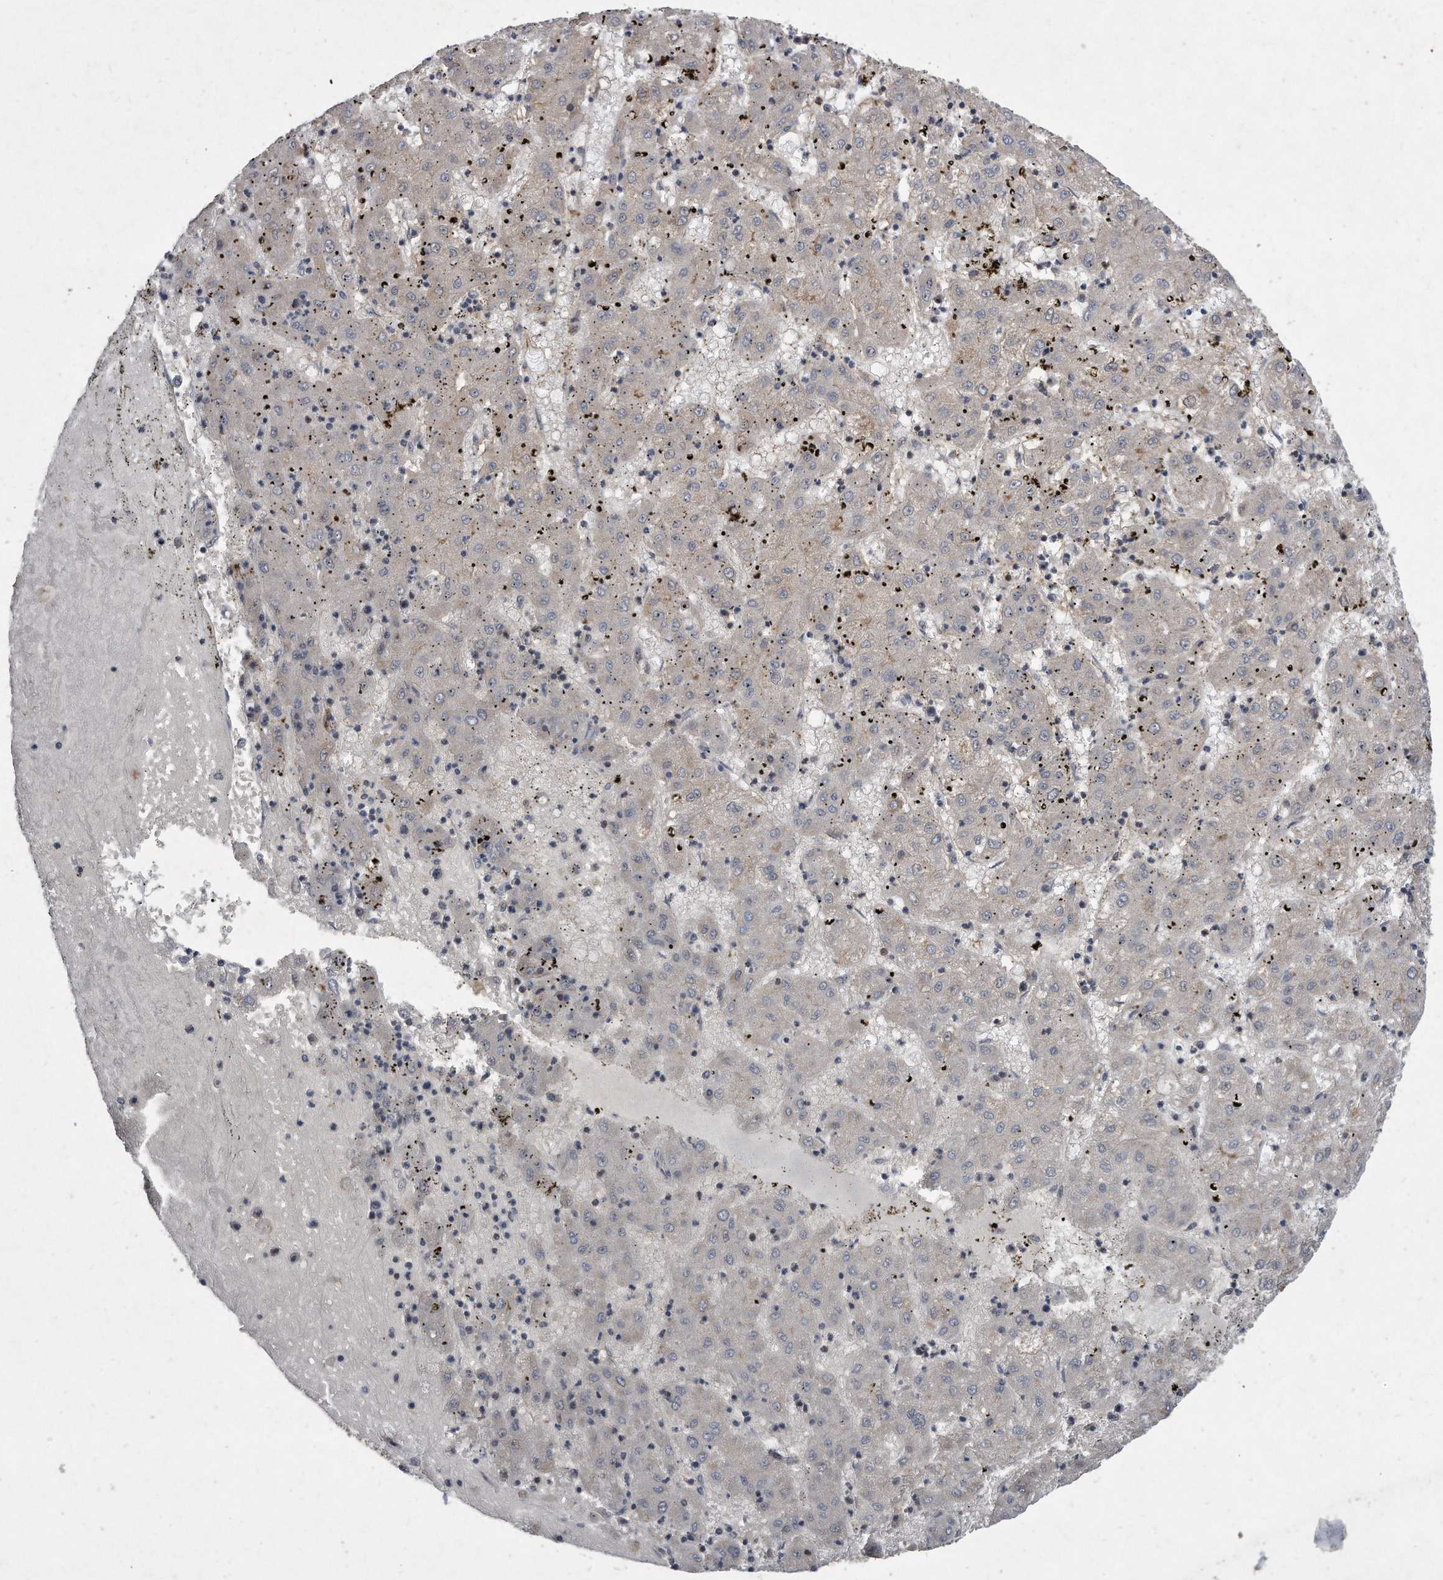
{"staining": {"intensity": "weak", "quantity": "<25%", "location": "cytoplasmic/membranous"}, "tissue": "liver cancer", "cell_type": "Tumor cells", "image_type": "cancer", "snomed": [{"axis": "morphology", "description": "Carcinoma, Hepatocellular, NOS"}, {"axis": "topography", "description": "Liver"}], "caption": "The photomicrograph reveals no significant expression in tumor cells of liver cancer.", "gene": "PGBD2", "patient": {"sex": "male", "age": 72}}